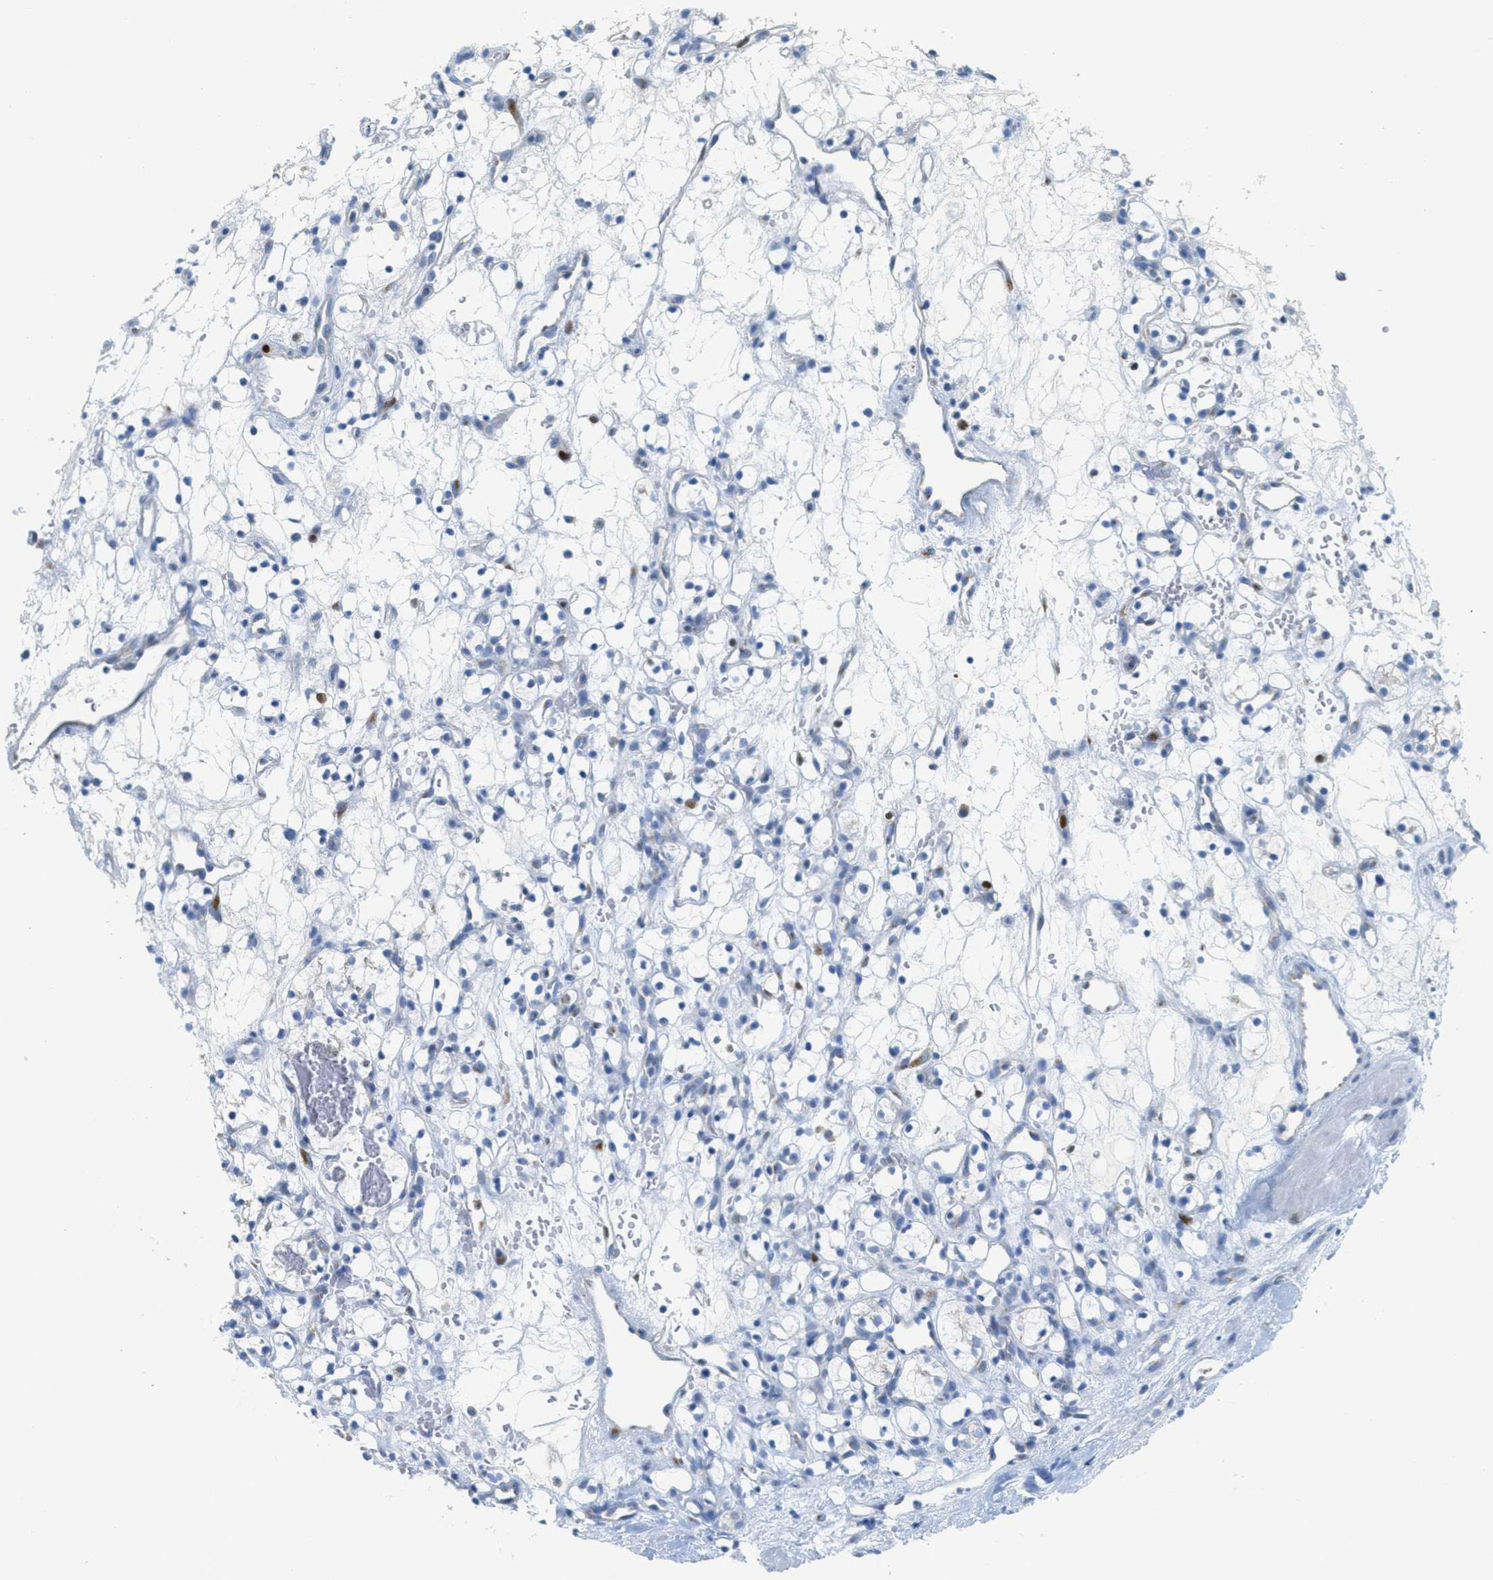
{"staining": {"intensity": "negative", "quantity": "none", "location": "none"}, "tissue": "renal cancer", "cell_type": "Tumor cells", "image_type": "cancer", "snomed": [{"axis": "morphology", "description": "Adenocarcinoma, NOS"}, {"axis": "topography", "description": "Kidney"}], "caption": "Tumor cells show no significant staining in renal cancer (adenocarcinoma).", "gene": "ORC6", "patient": {"sex": "female", "age": 60}}